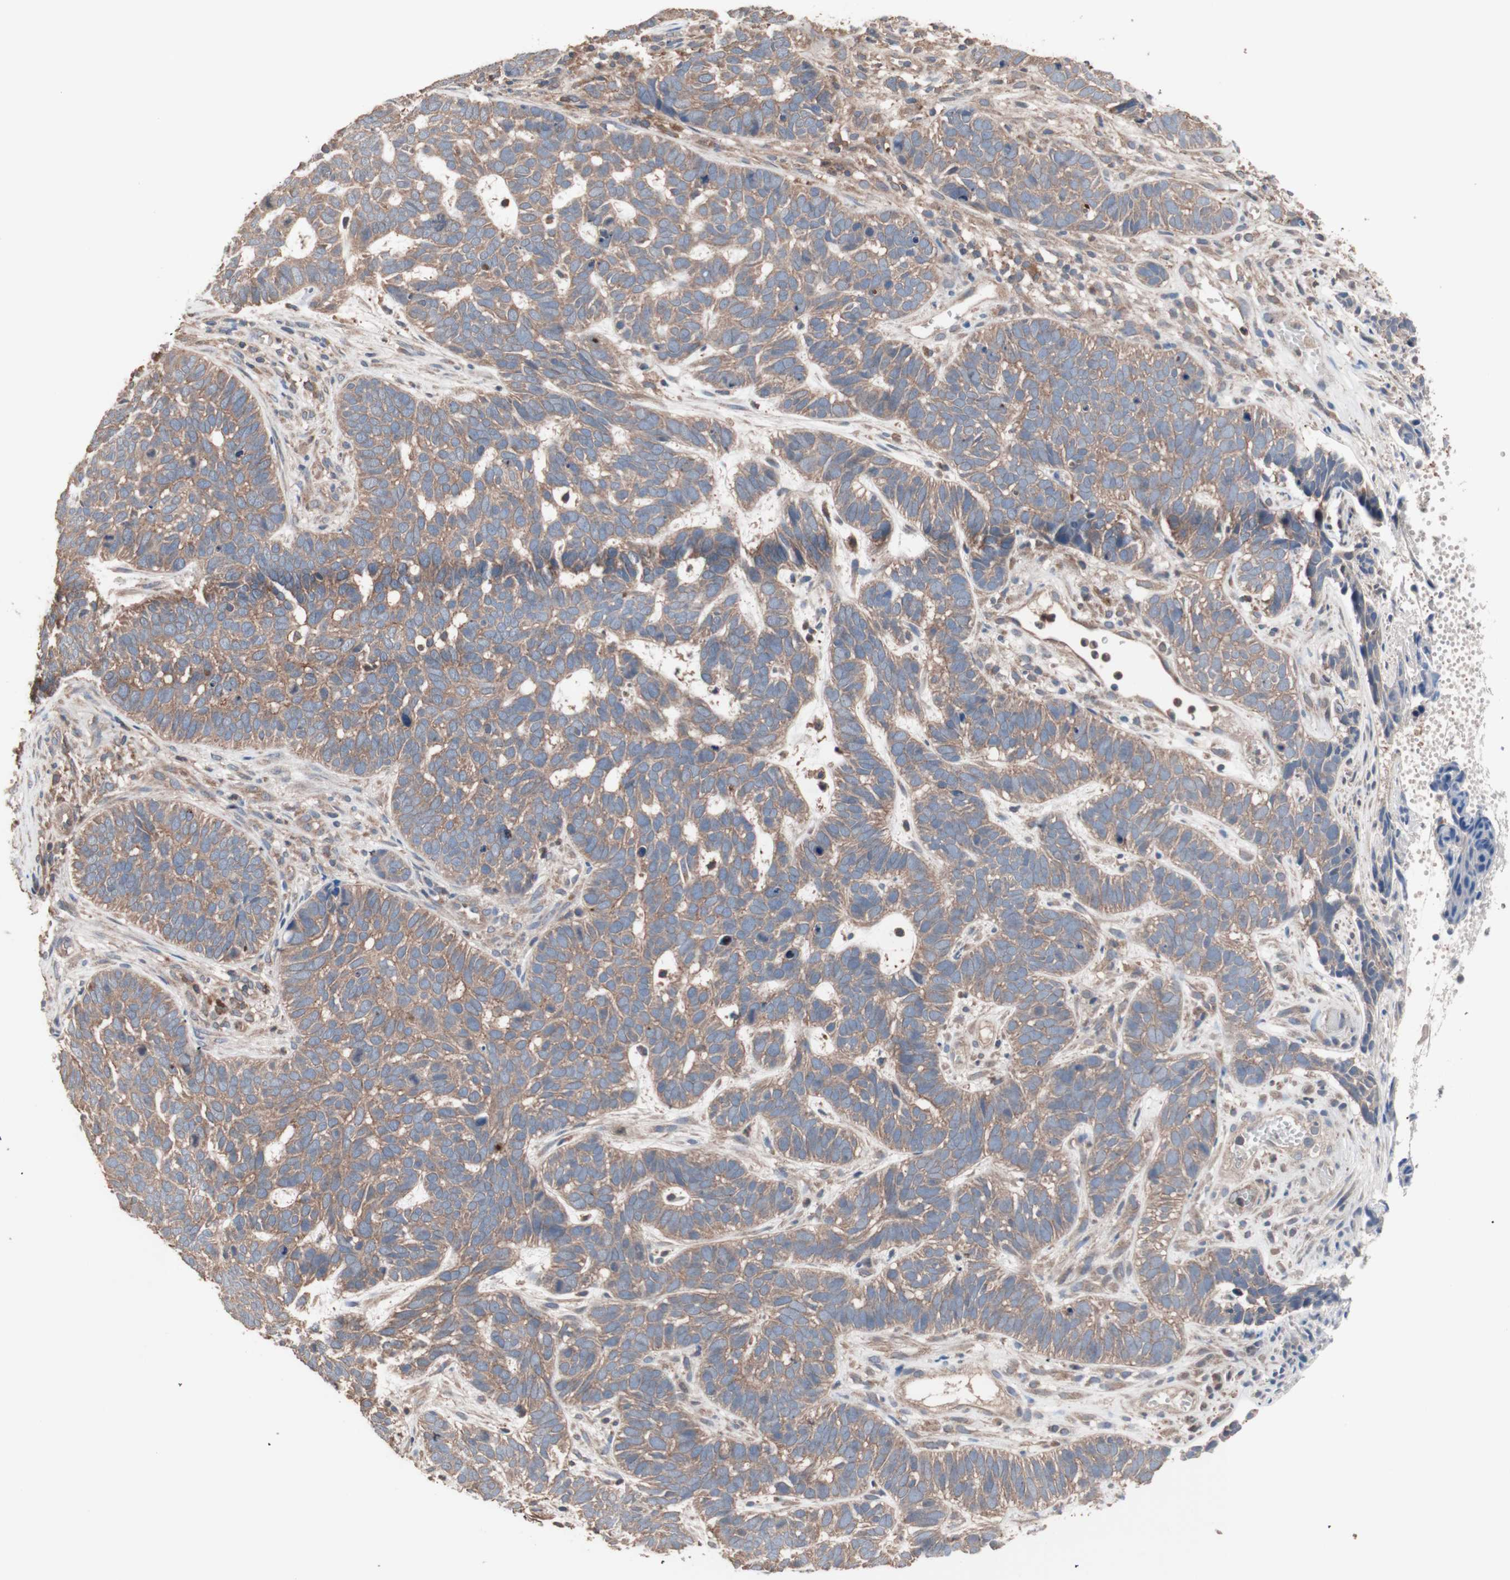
{"staining": {"intensity": "moderate", "quantity": ">75%", "location": "cytoplasmic/membranous"}, "tissue": "skin cancer", "cell_type": "Tumor cells", "image_type": "cancer", "snomed": [{"axis": "morphology", "description": "Basal cell carcinoma"}, {"axis": "topography", "description": "Skin"}], "caption": "Basal cell carcinoma (skin) tissue shows moderate cytoplasmic/membranous staining in about >75% of tumor cells, visualized by immunohistochemistry. The staining was performed using DAB (3,3'-diaminobenzidine) to visualize the protein expression in brown, while the nuclei were stained in blue with hematoxylin (Magnification: 20x).", "gene": "ATG7", "patient": {"sex": "male", "age": 87}}